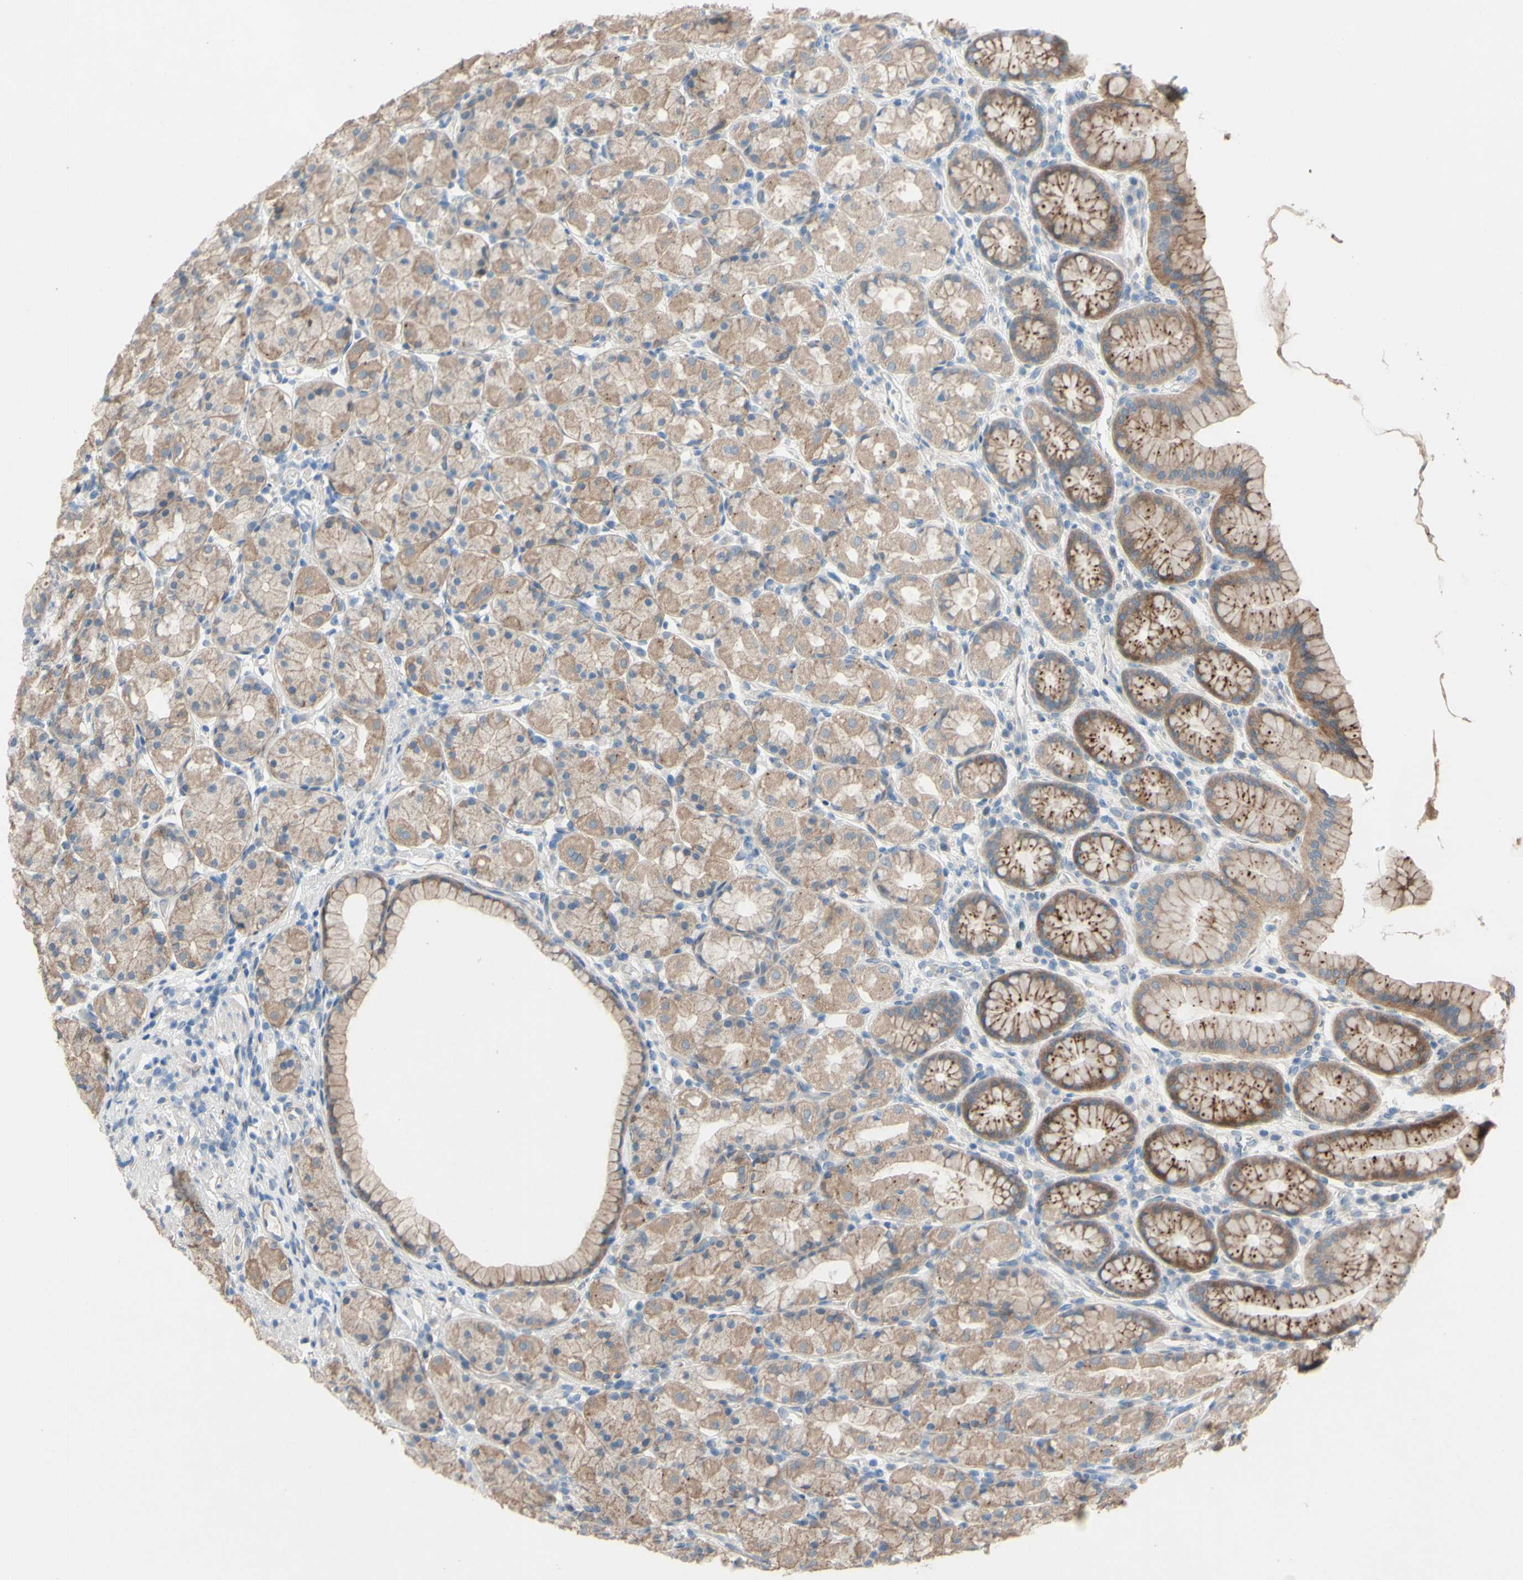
{"staining": {"intensity": "moderate", "quantity": ">75%", "location": "cytoplasmic/membranous"}, "tissue": "stomach", "cell_type": "Glandular cells", "image_type": "normal", "snomed": [{"axis": "morphology", "description": "Normal tissue, NOS"}, {"axis": "topography", "description": "Stomach, upper"}], "caption": "Protein staining of normal stomach reveals moderate cytoplasmic/membranous expression in approximately >75% of glandular cells.", "gene": "CDCP1", "patient": {"sex": "male", "age": 68}}